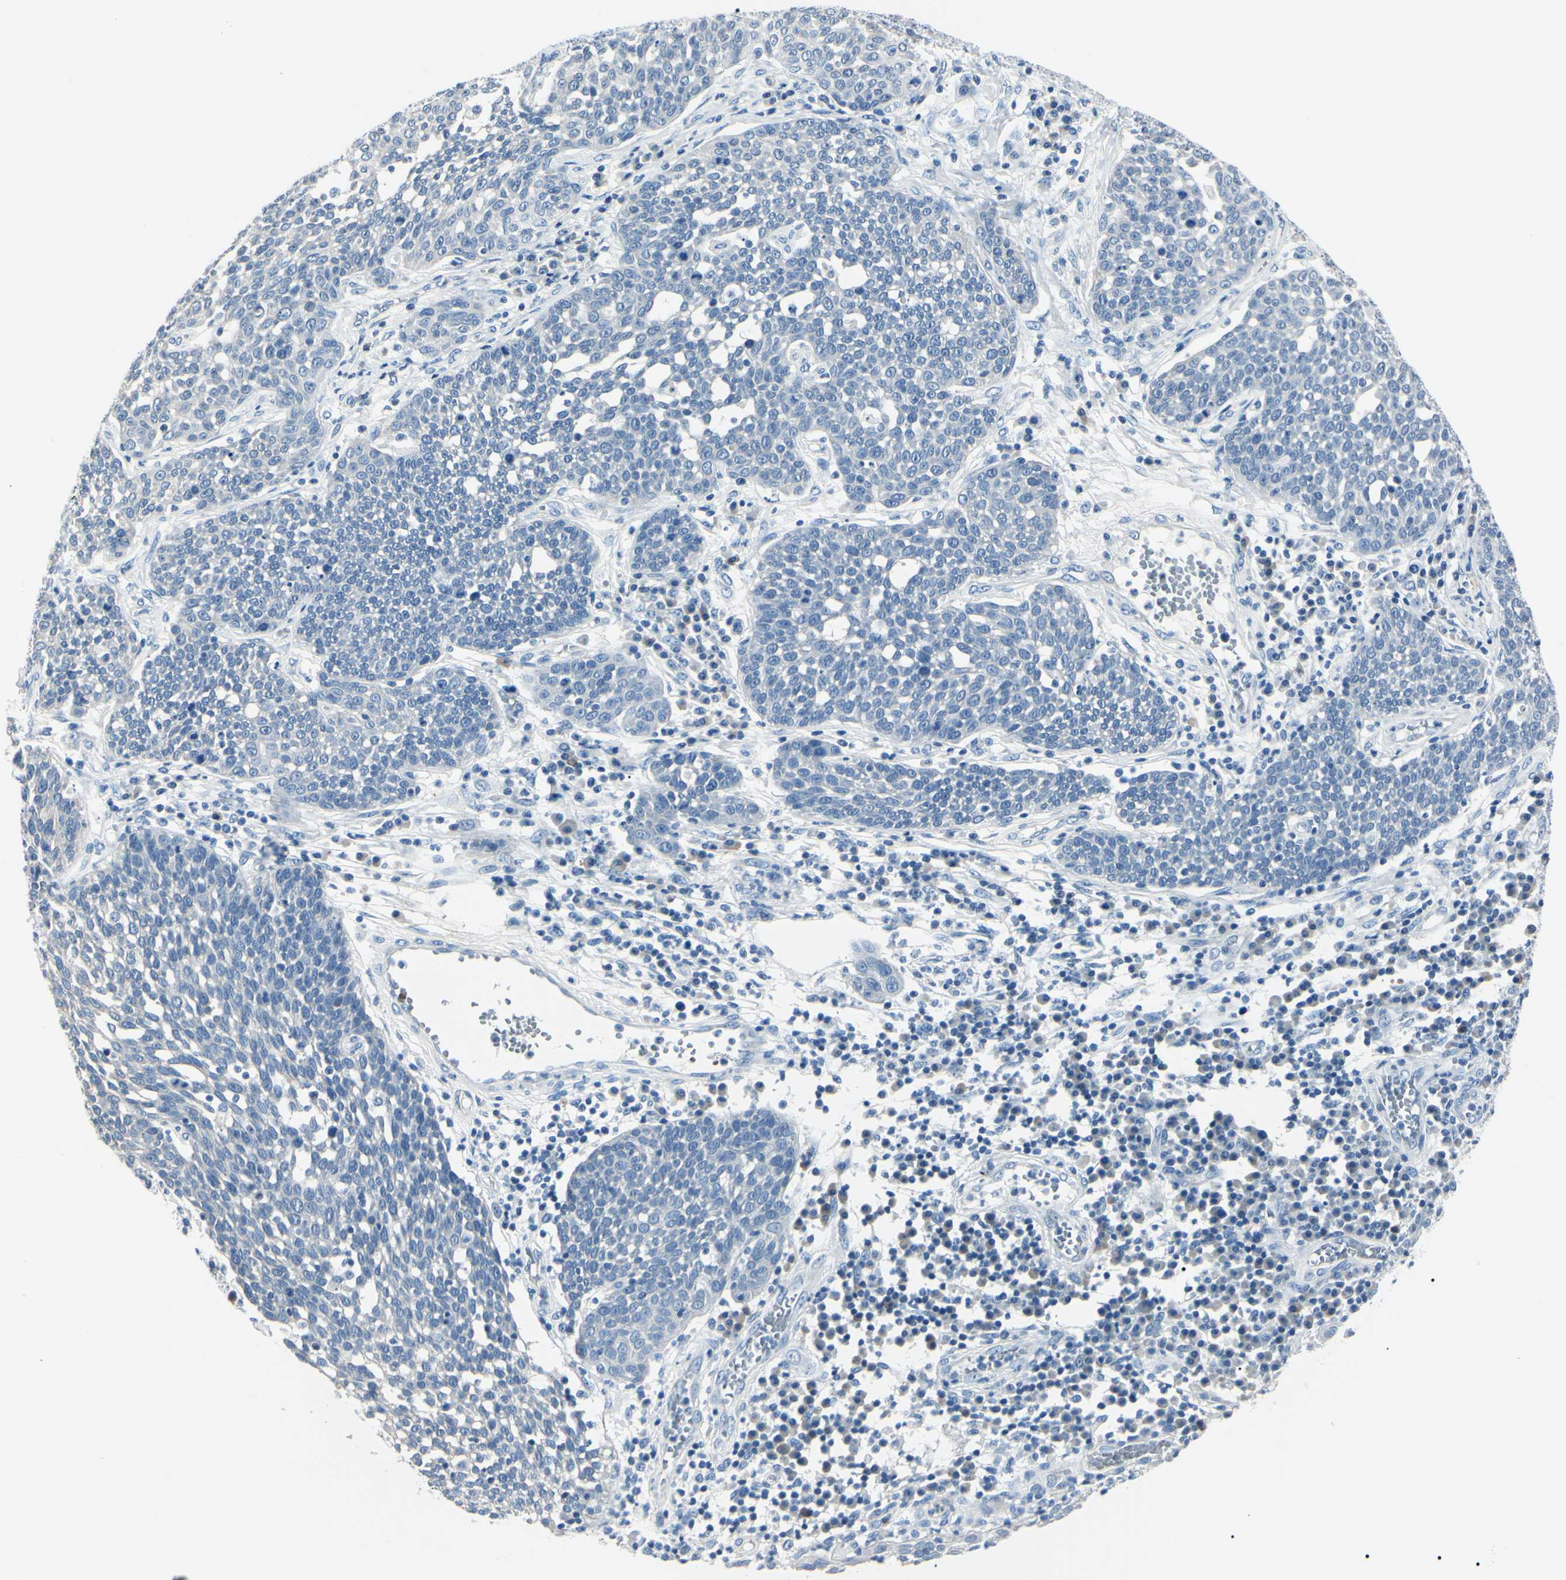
{"staining": {"intensity": "negative", "quantity": "none", "location": "none"}, "tissue": "cervical cancer", "cell_type": "Tumor cells", "image_type": "cancer", "snomed": [{"axis": "morphology", "description": "Squamous cell carcinoma, NOS"}, {"axis": "topography", "description": "Cervix"}], "caption": "This is an IHC image of cervical cancer. There is no positivity in tumor cells.", "gene": "CA2", "patient": {"sex": "female", "age": 34}}